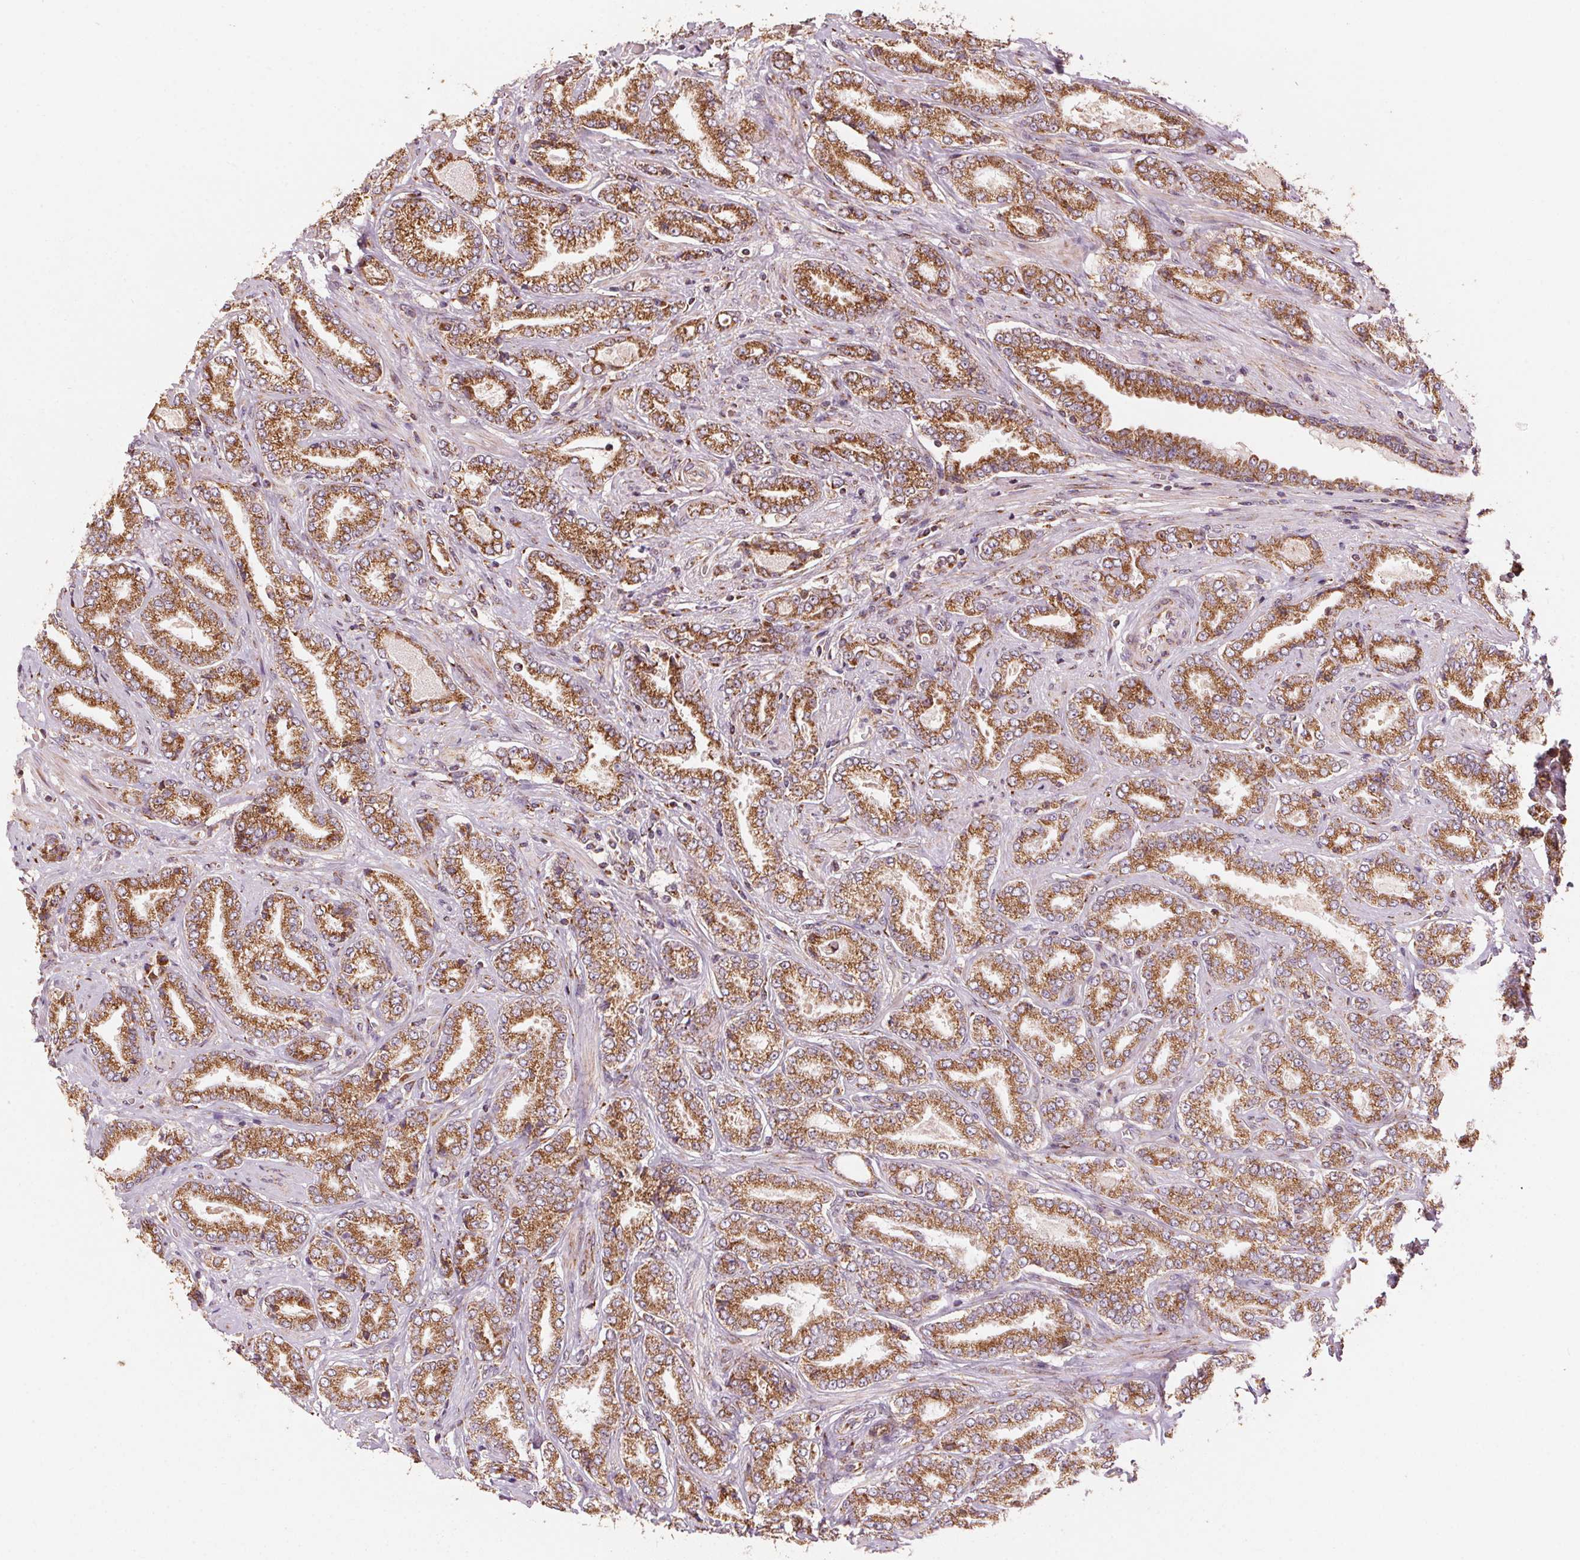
{"staining": {"intensity": "strong", "quantity": ">75%", "location": "cytoplasmic/membranous"}, "tissue": "prostate cancer", "cell_type": "Tumor cells", "image_type": "cancer", "snomed": [{"axis": "morphology", "description": "Adenocarcinoma, NOS"}, {"axis": "topography", "description": "Prostate"}], "caption": "Adenocarcinoma (prostate) was stained to show a protein in brown. There is high levels of strong cytoplasmic/membranous expression in about >75% of tumor cells. (brown staining indicates protein expression, while blue staining denotes nuclei).", "gene": "TOMM70", "patient": {"sex": "male", "age": 64}}